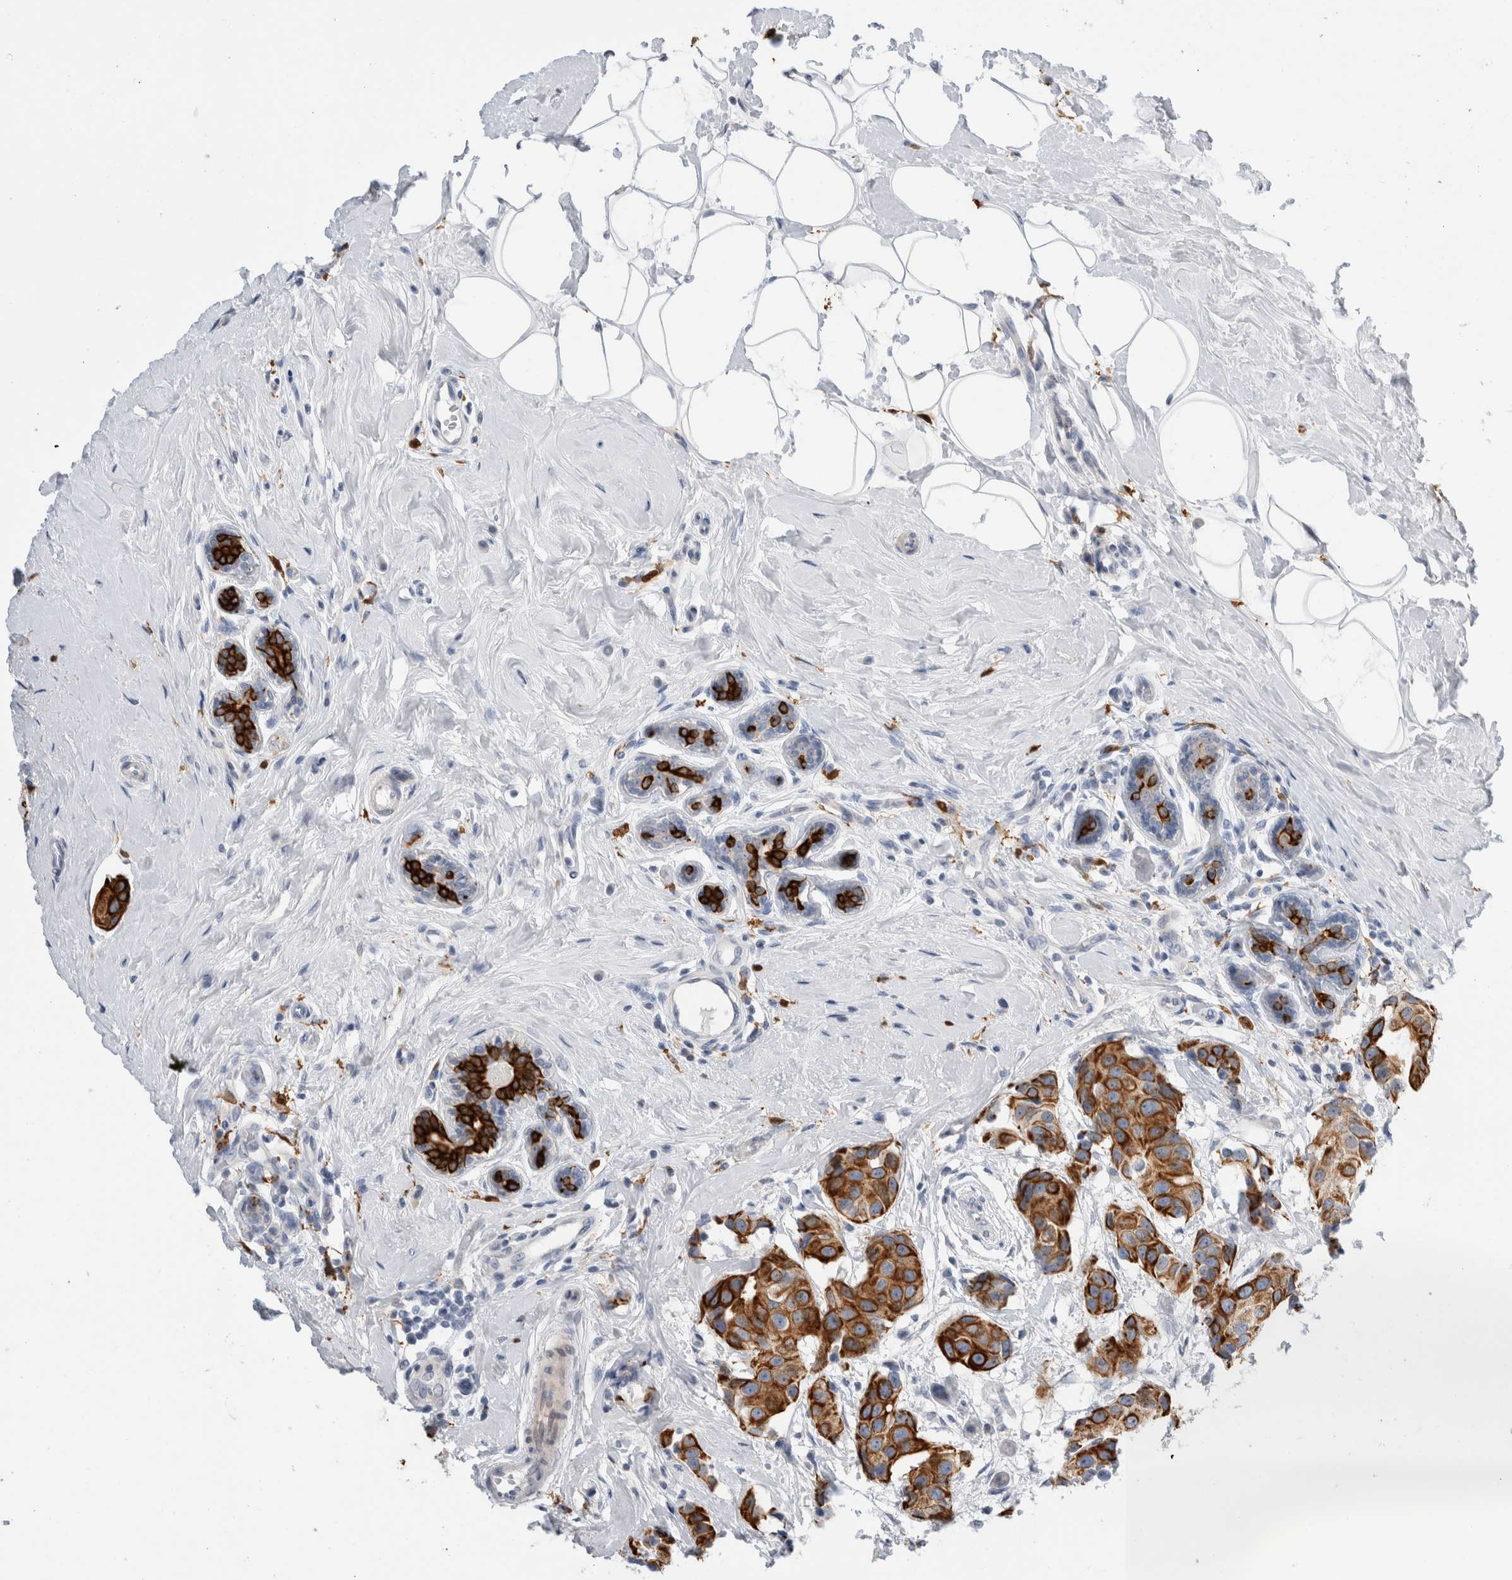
{"staining": {"intensity": "strong", "quantity": ">75%", "location": "cytoplasmic/membranous"}, "tissue": "breast cancer", "cell_type": "Tumor cells", "image_type": "cancer", "snomed": [{"axis": "morphology", "description": "Normal tissue, NOS"}, {"axis": "morphology", "description": "Duct carcinoma"}, {"axis": "topography", "description": "Breast"}], "caption": "Protein staining displays strong cytoplasmic/membranous positivity in approximately >75% of tumor cells in breast intraductal carcinoma.", "gene": "SLC20A2", "patient": {"sex": "female", "age": 39}}